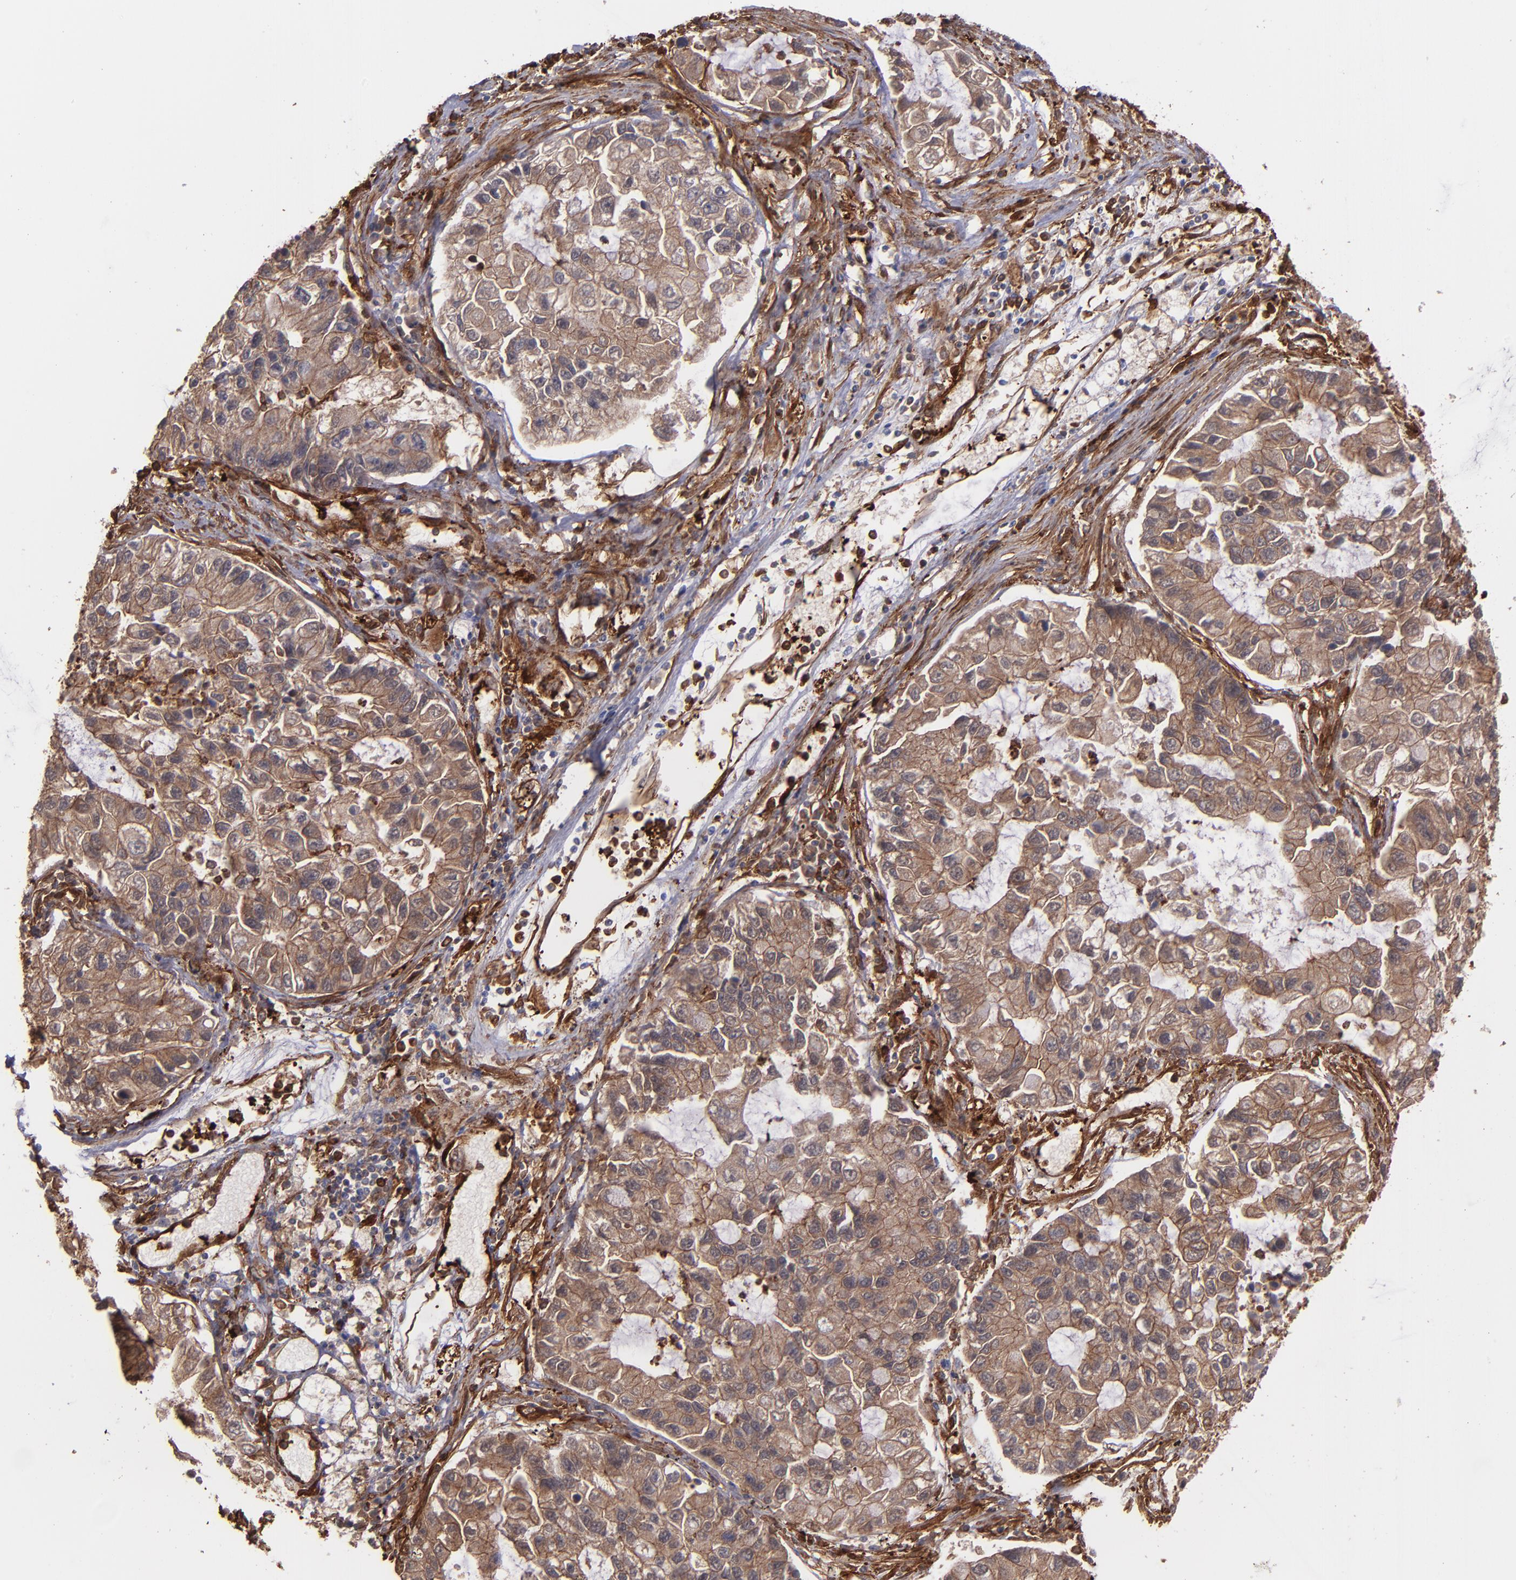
{"staining": {"intensity": "moderate", "quantity": ">75%", "location": "cytoplasmic/membranous"}, "tissue": "lung cancer", "cell_type": "Tumor cells", "image_type": "cancer", "snomed": [{"axis": "morphology", "description": "Adenocarcinoma, NOS"}, {"axis": "topography", "description": "Lung"}], "caption": "This micrograph exhibits IHC staining of human lung cancer, with medium moderate cytoplasmic/membranous expression in about >75% of tumor cells.", "gene": "VCL", "patient": {"sex": "female", "age": 51}}